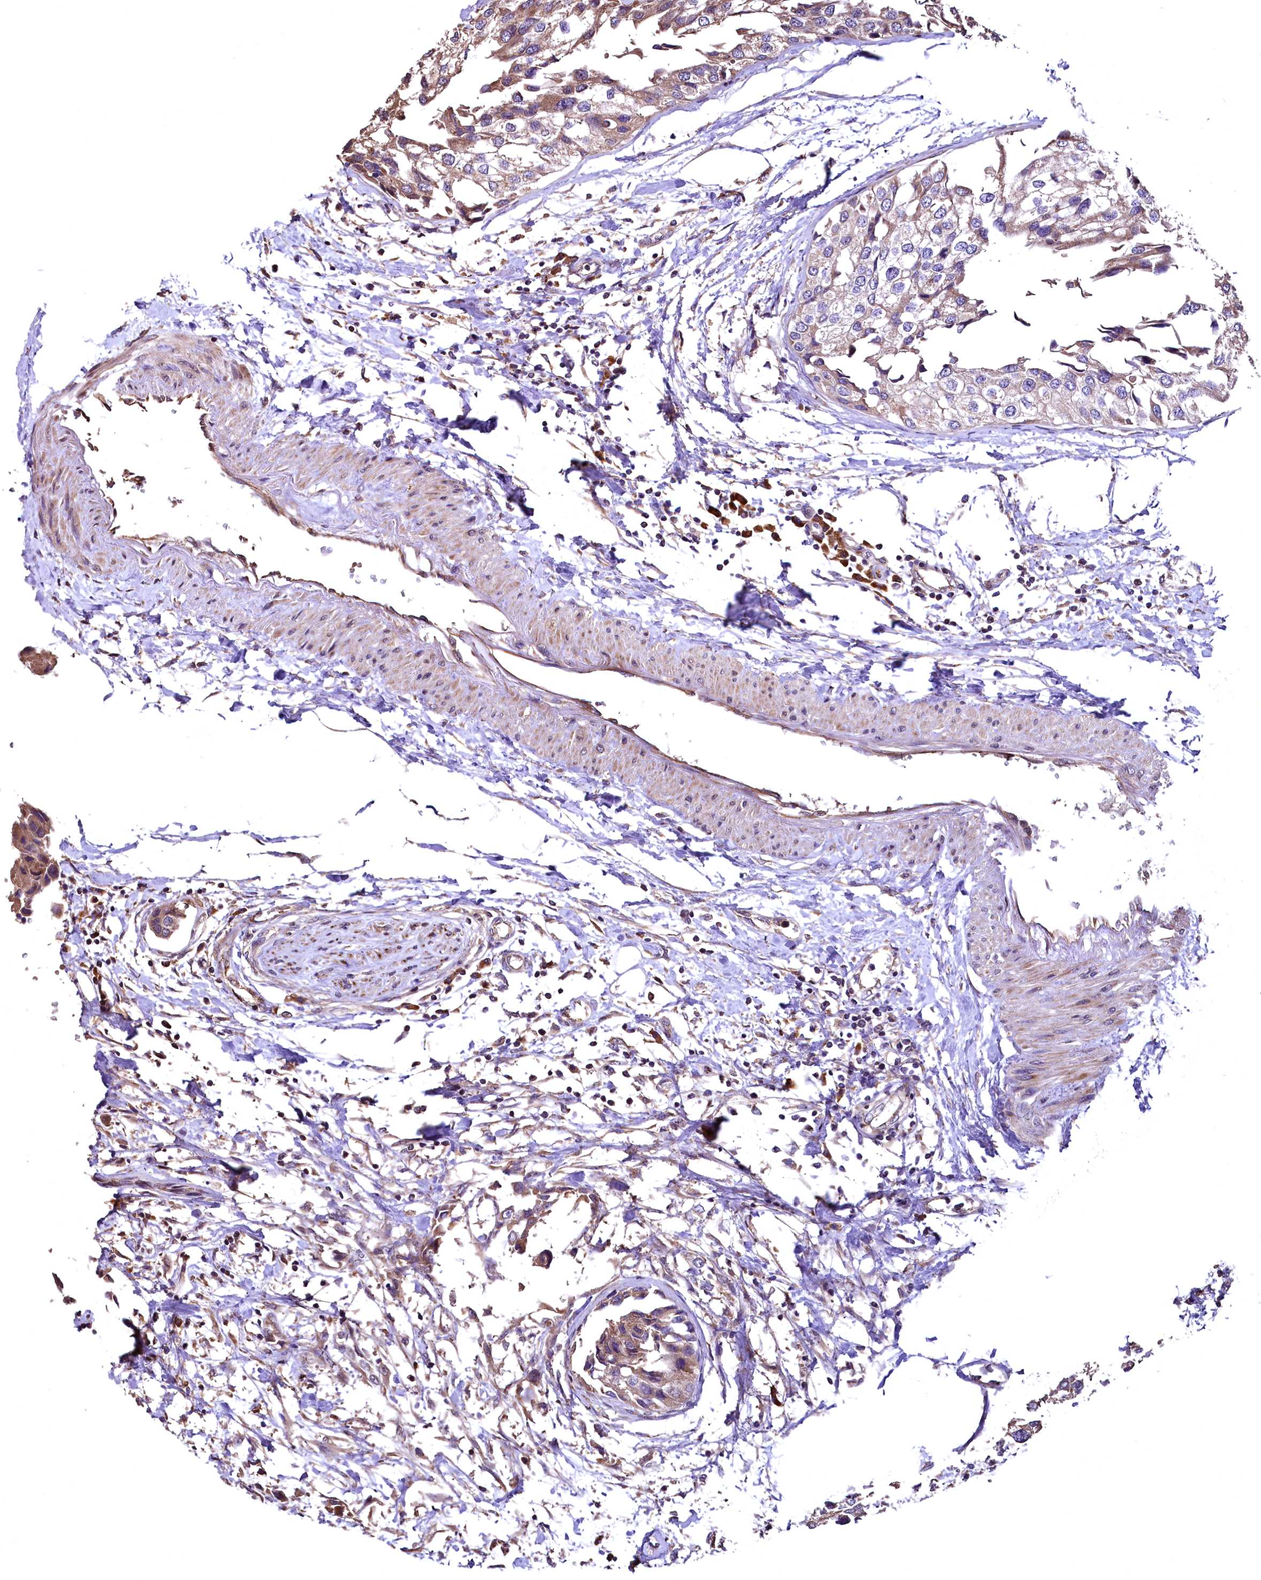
{"staining": {"intensity": "moderate", "quantity": ">75%", "location": "cytoplasmic/membranous"}, "tissue": "urothelial cancer", "cell_type": "Tumor cells", "image_type": "cancer", "snomed": [{"axis": "morphology", "description": "Urothelial carcinoma, High grade"}, {"axis": "topography", "description": "Urinary bladder"}], "caption": "Moderate cytoplasmic/membranous positivity is seen in approximately >75% of tumor cells in urothelial cancer.", "gene": "RASSF1", "patient": {"sex": "male", "age": 64}}